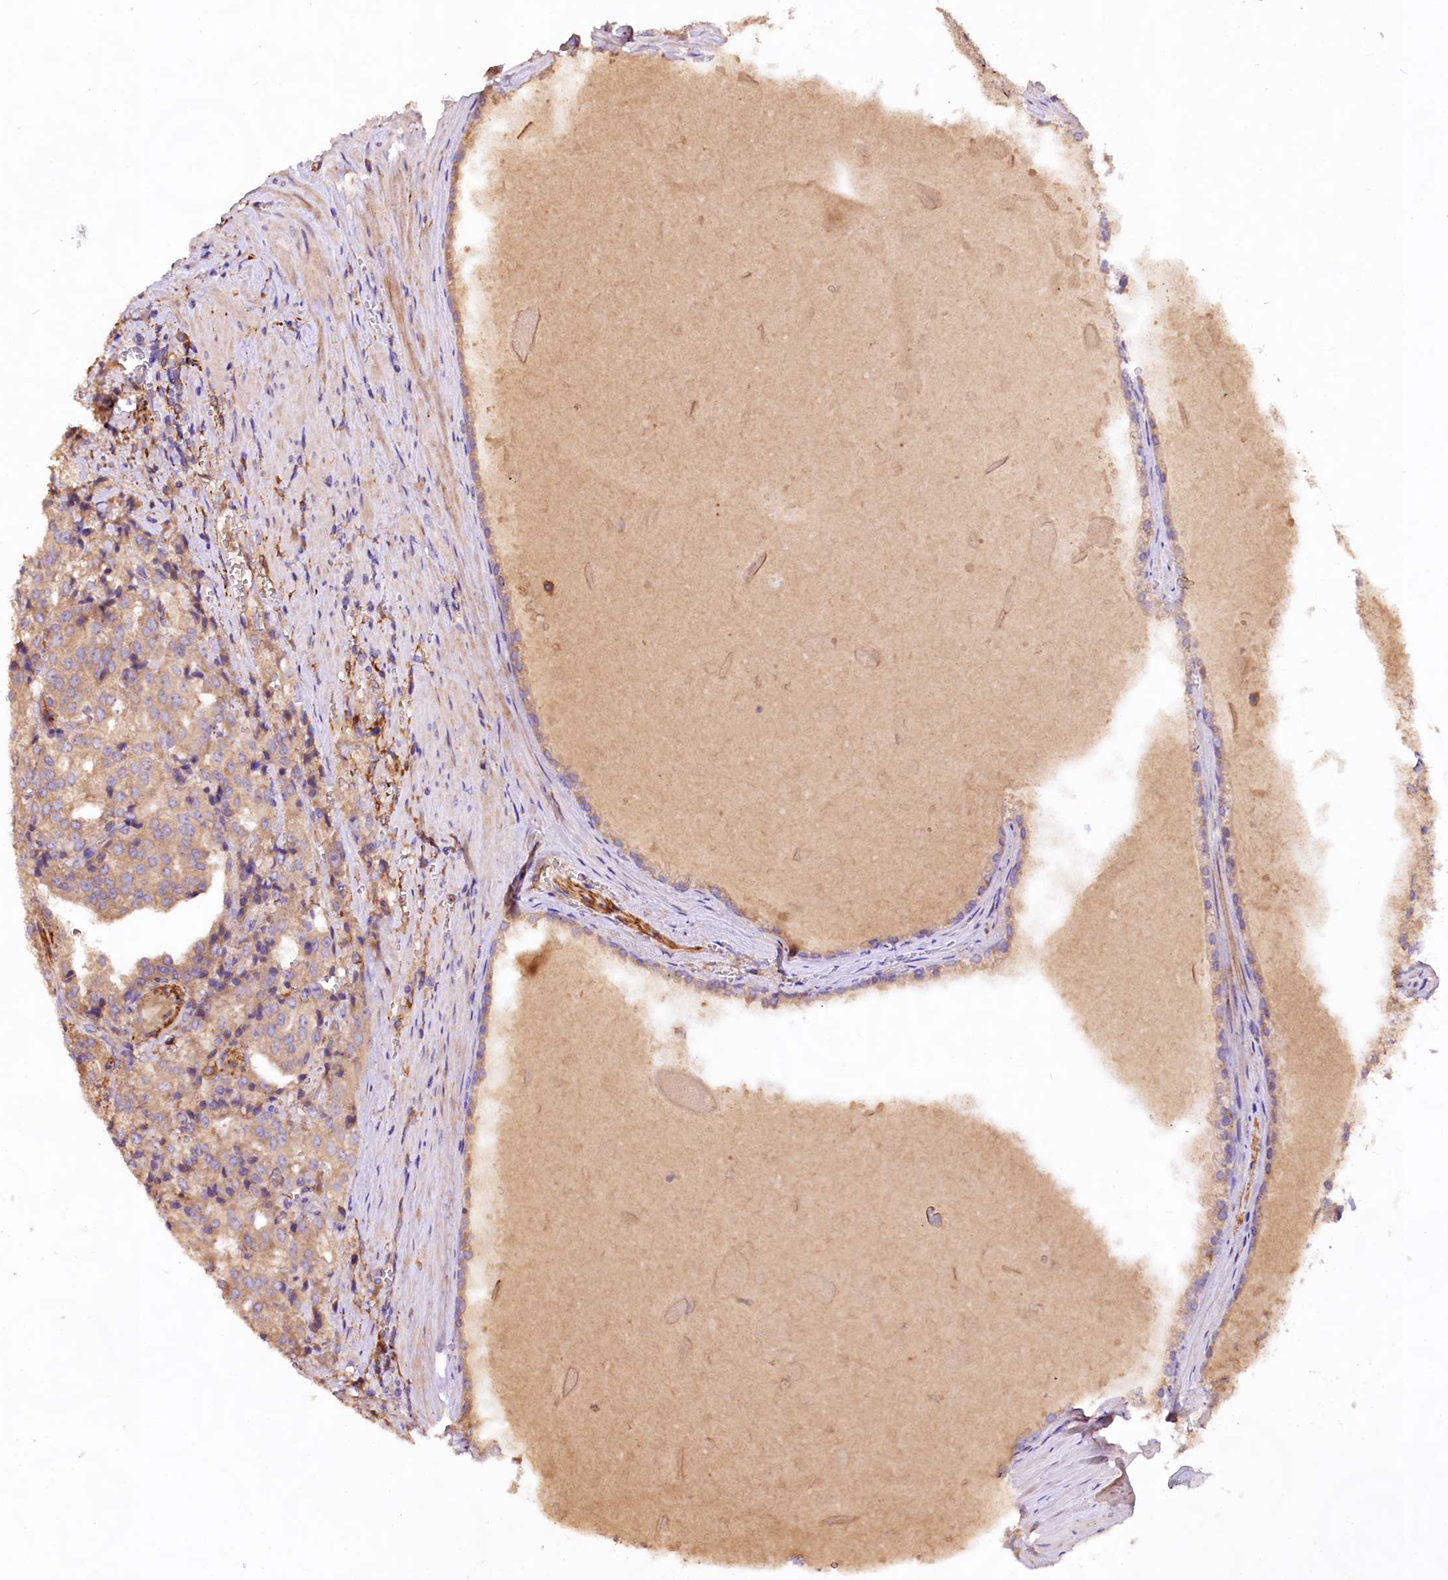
{"staining": {"intensity": "weak", "quantity": ">75%", "location": "cytoplasmic/membranous"}, "tissue": "prostate cancer", "cell_type": "Tumor cells", "image_type": "cancer", "snomed": [{"axis": "morphology", "description": "Adenocarcinoma, High grade"}, {"axis": "topography", "description": "Prostate"}], "caption": "High-power microscopy captured an IHC micrograph of adenocarcinoma (high-grade) (prostate), revealing weak cytoplasmic/membranous staining in about >75% of tumor cells.", "gene": "DMXL2", "patient": {"sex": "male", "age": 68}}